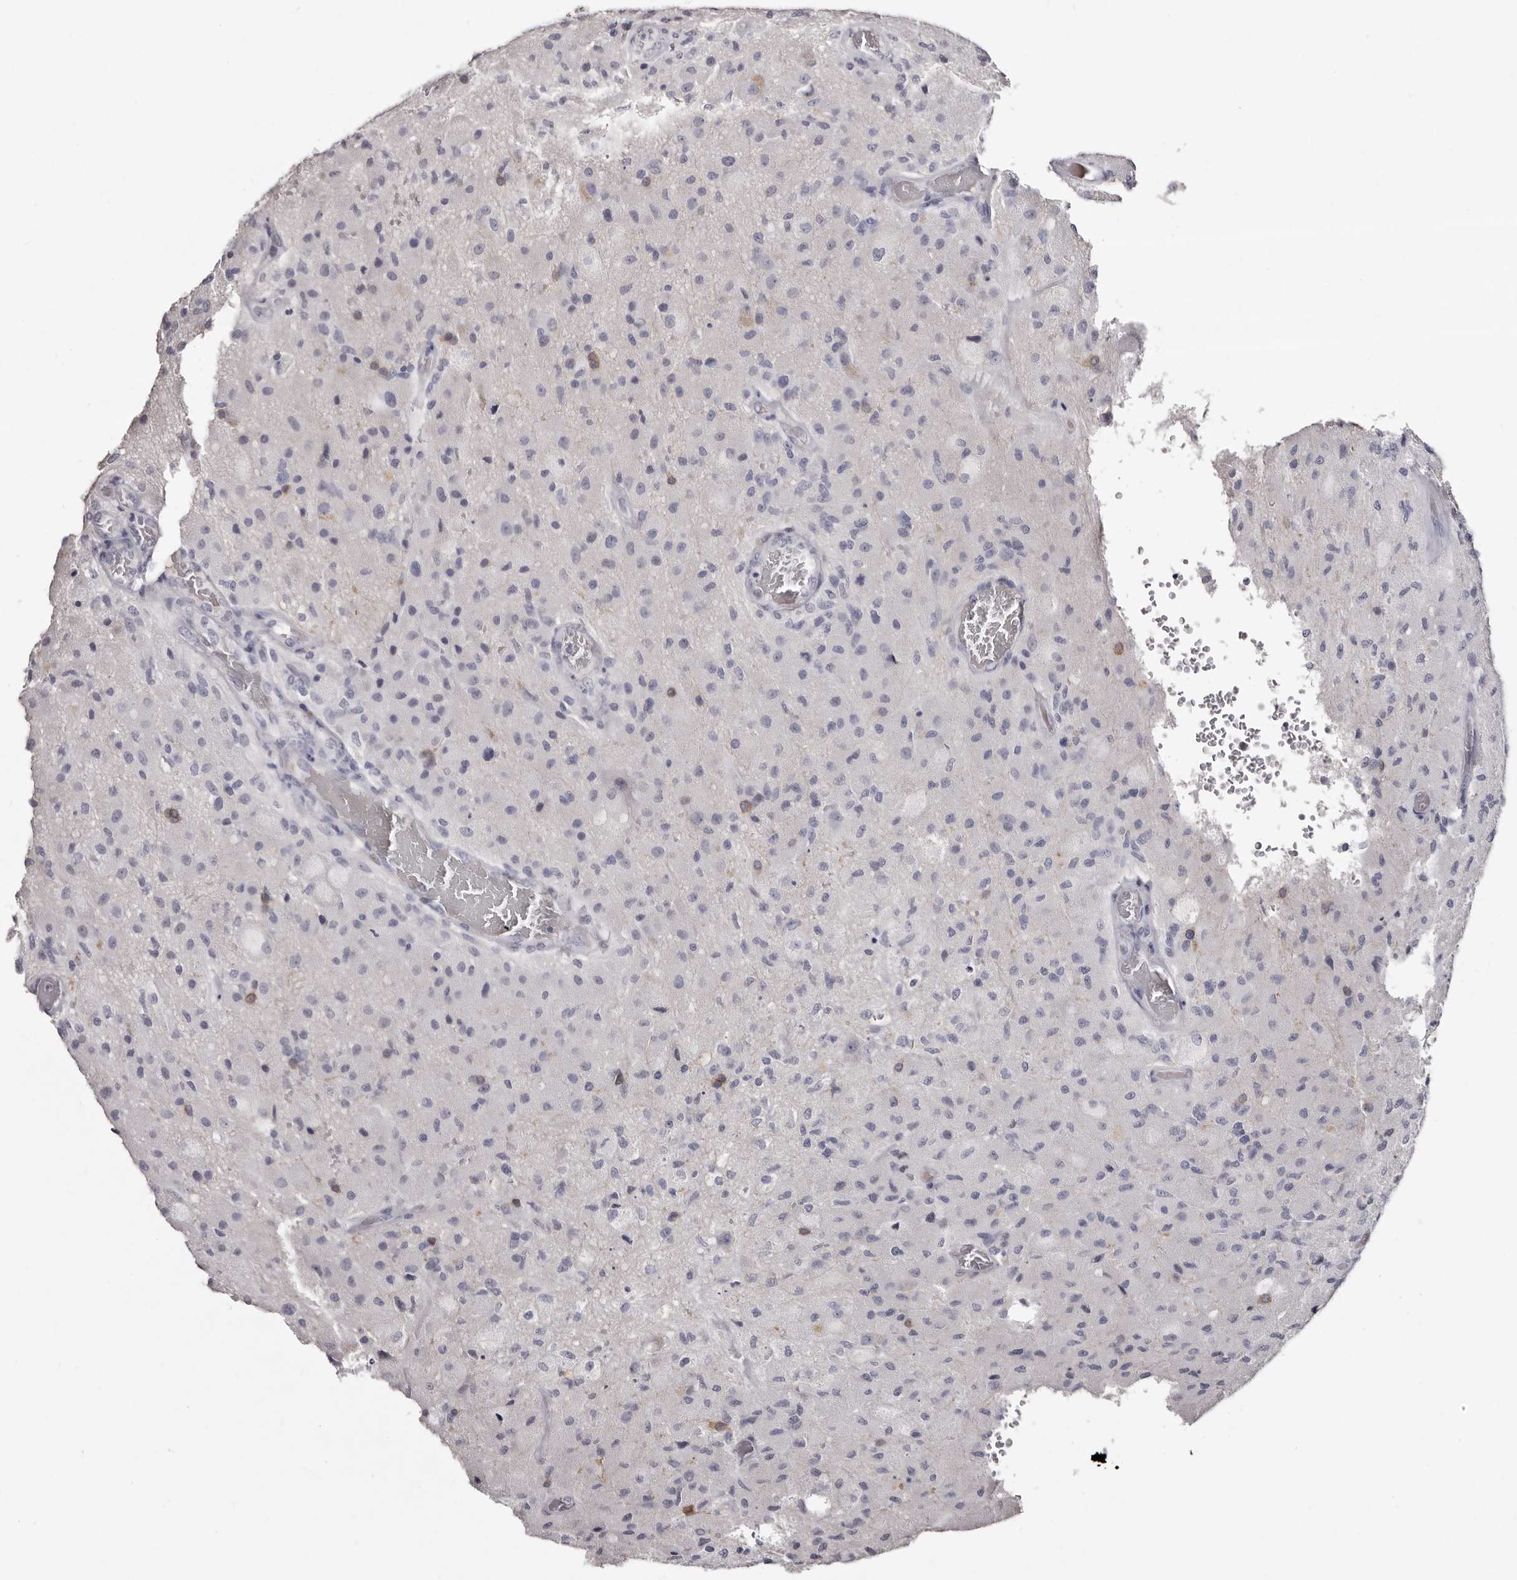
{"staining": {"intensity": "negative", "quantity": "none", "location": "none"}, "tissue": "glioma", "cell_type": "Tumor cells", "image_type": "cancer", "snomed": [{"axis": "morphology", "description": "Normal tissue, NOS"}, {"axis": "morphology", "description": "Glioma, malignant, High grade"}, {"axis": "topography", "description": "Cerebral cortex"}], "caption": "Tumor cells show no significant staining in malignant glioma (high-grade). (Brightfield microscopy of DAB (3,3'-diaminobenzidine) immunohistochemistry at high magnification).", "gene": "TBC1D22B", "patient": {"sex": "male", "age": 77}}